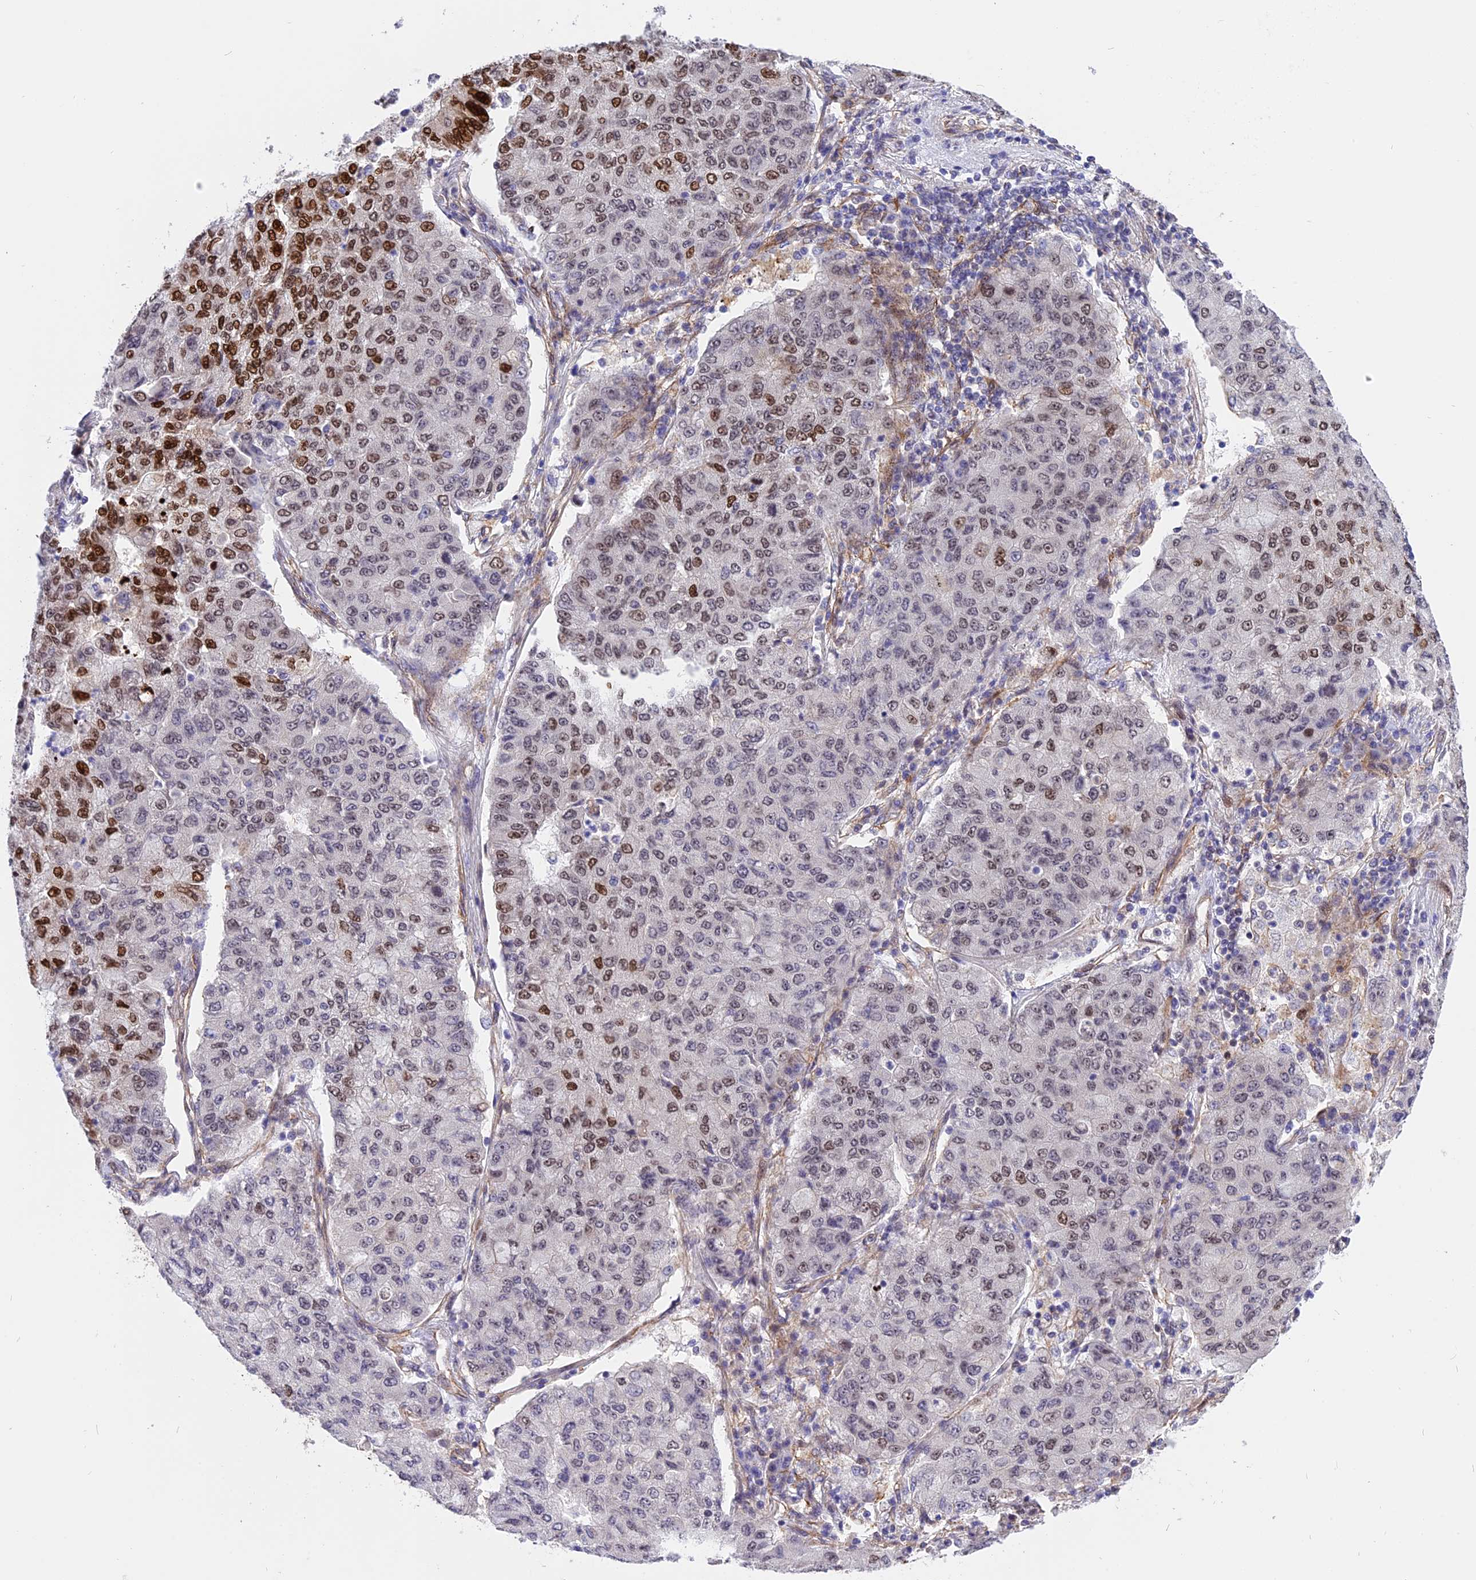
{"staining": {"intensity": "moderate", "quantity": "25%-75%", "location": "nuclear"}, "tissue": "lung cancer", "cell_type": "Tumor cells", "image_type": "cancer", "snomed": [{"axis": "morphology", "description": "Squamous cell carcinoma, NOS"}, {"axis": "topography", "description": "Lung"}], "caption": "Human lung cancer stained with a brown dye exhibits moderate nuclear positive expression in about 25%-75% of tumor cells.", "gene": "R3HDM4", "patient": {"sex": "male", "age": 74}}